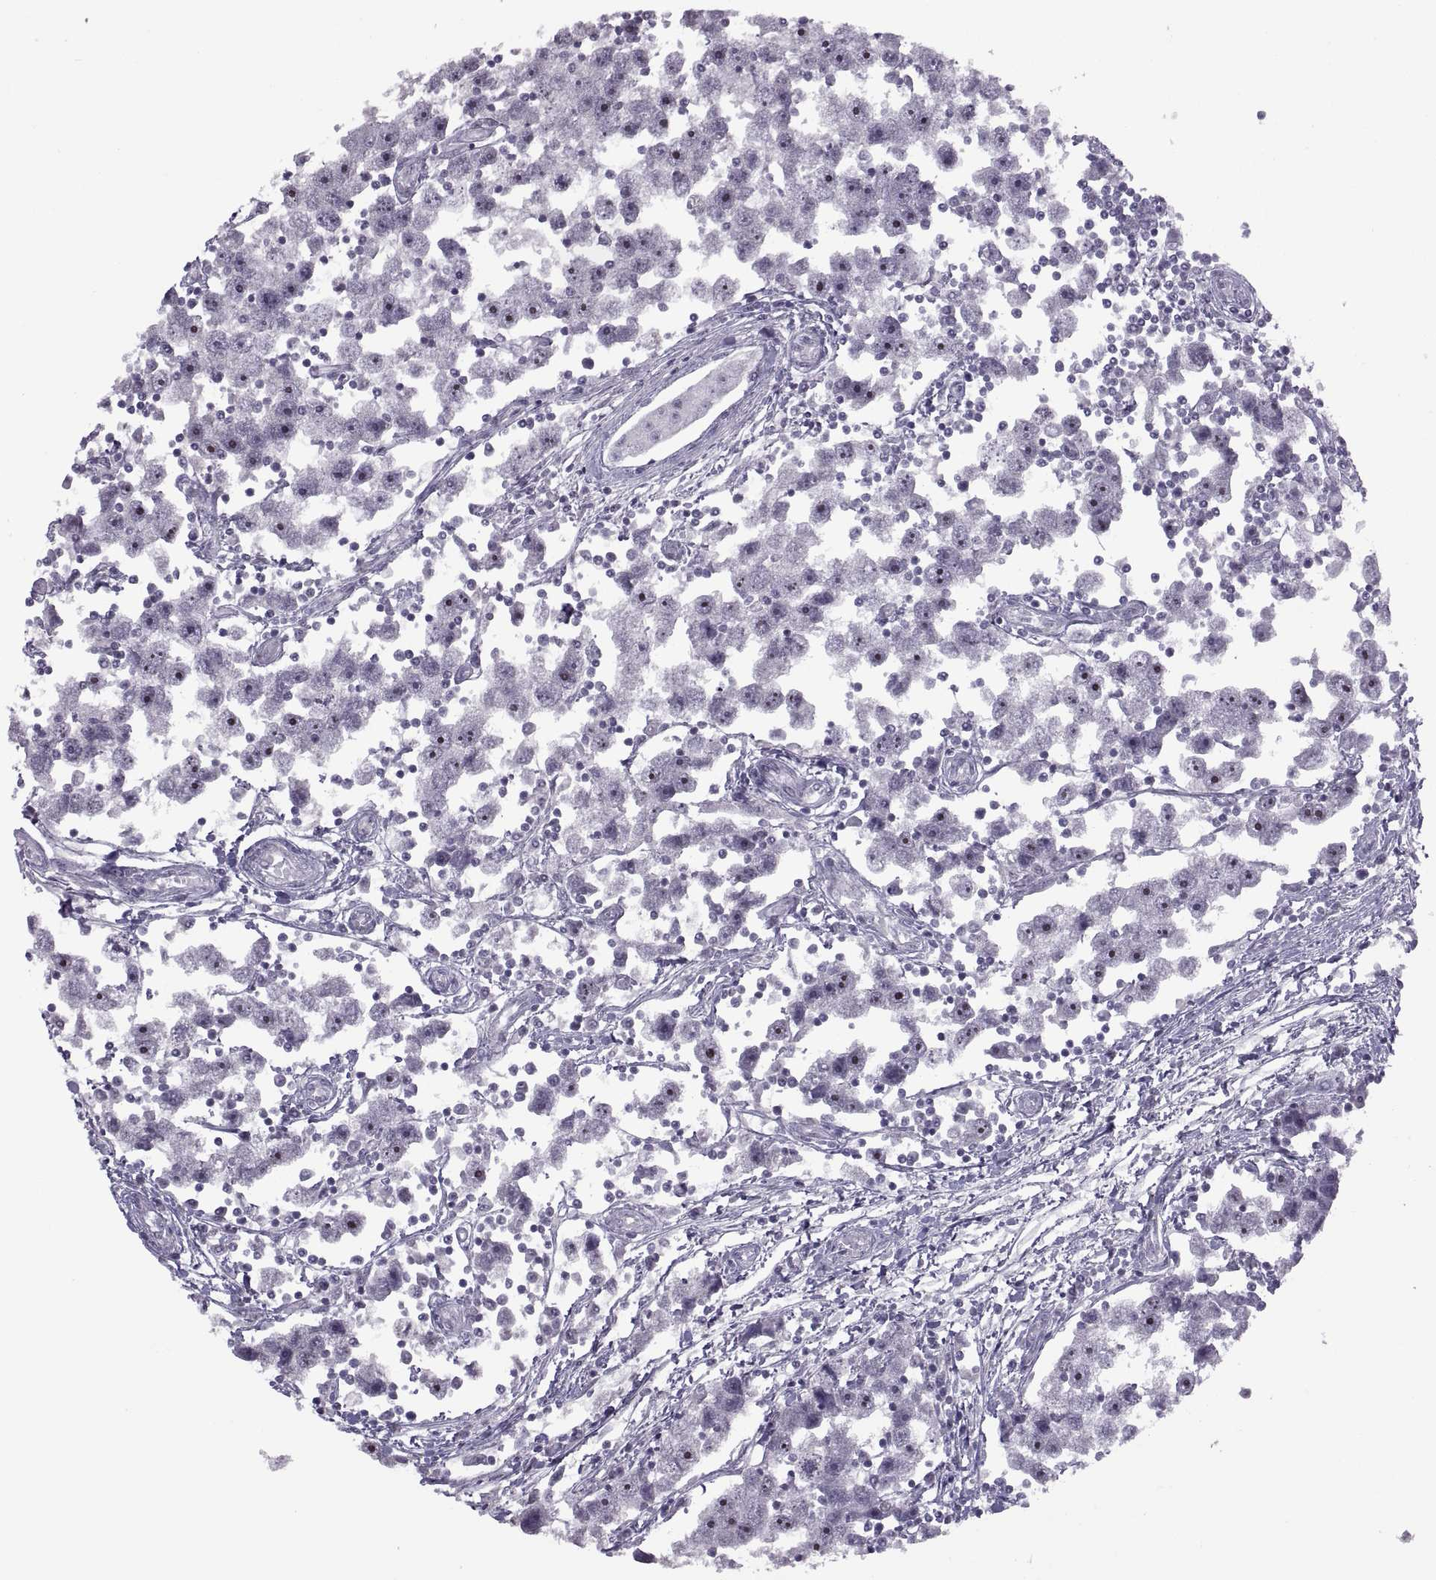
{"staining": {"intensity": "negative", "quantity": "none", "location": "none"}, "tissue": "testis cancer", "cell_type": "Tumor cells", "image_type": "cancer", "snomed": [{"axis": "morphology", "description": "Seminoma, NOS"}, {"axis": "topography", "description": "Testis"}], "caption": "Micrograph shows no significant protein expression in tumor cells of testis cancer.", "gene": "ASIC2", "patient": {"sex": "male", "age": 30}}